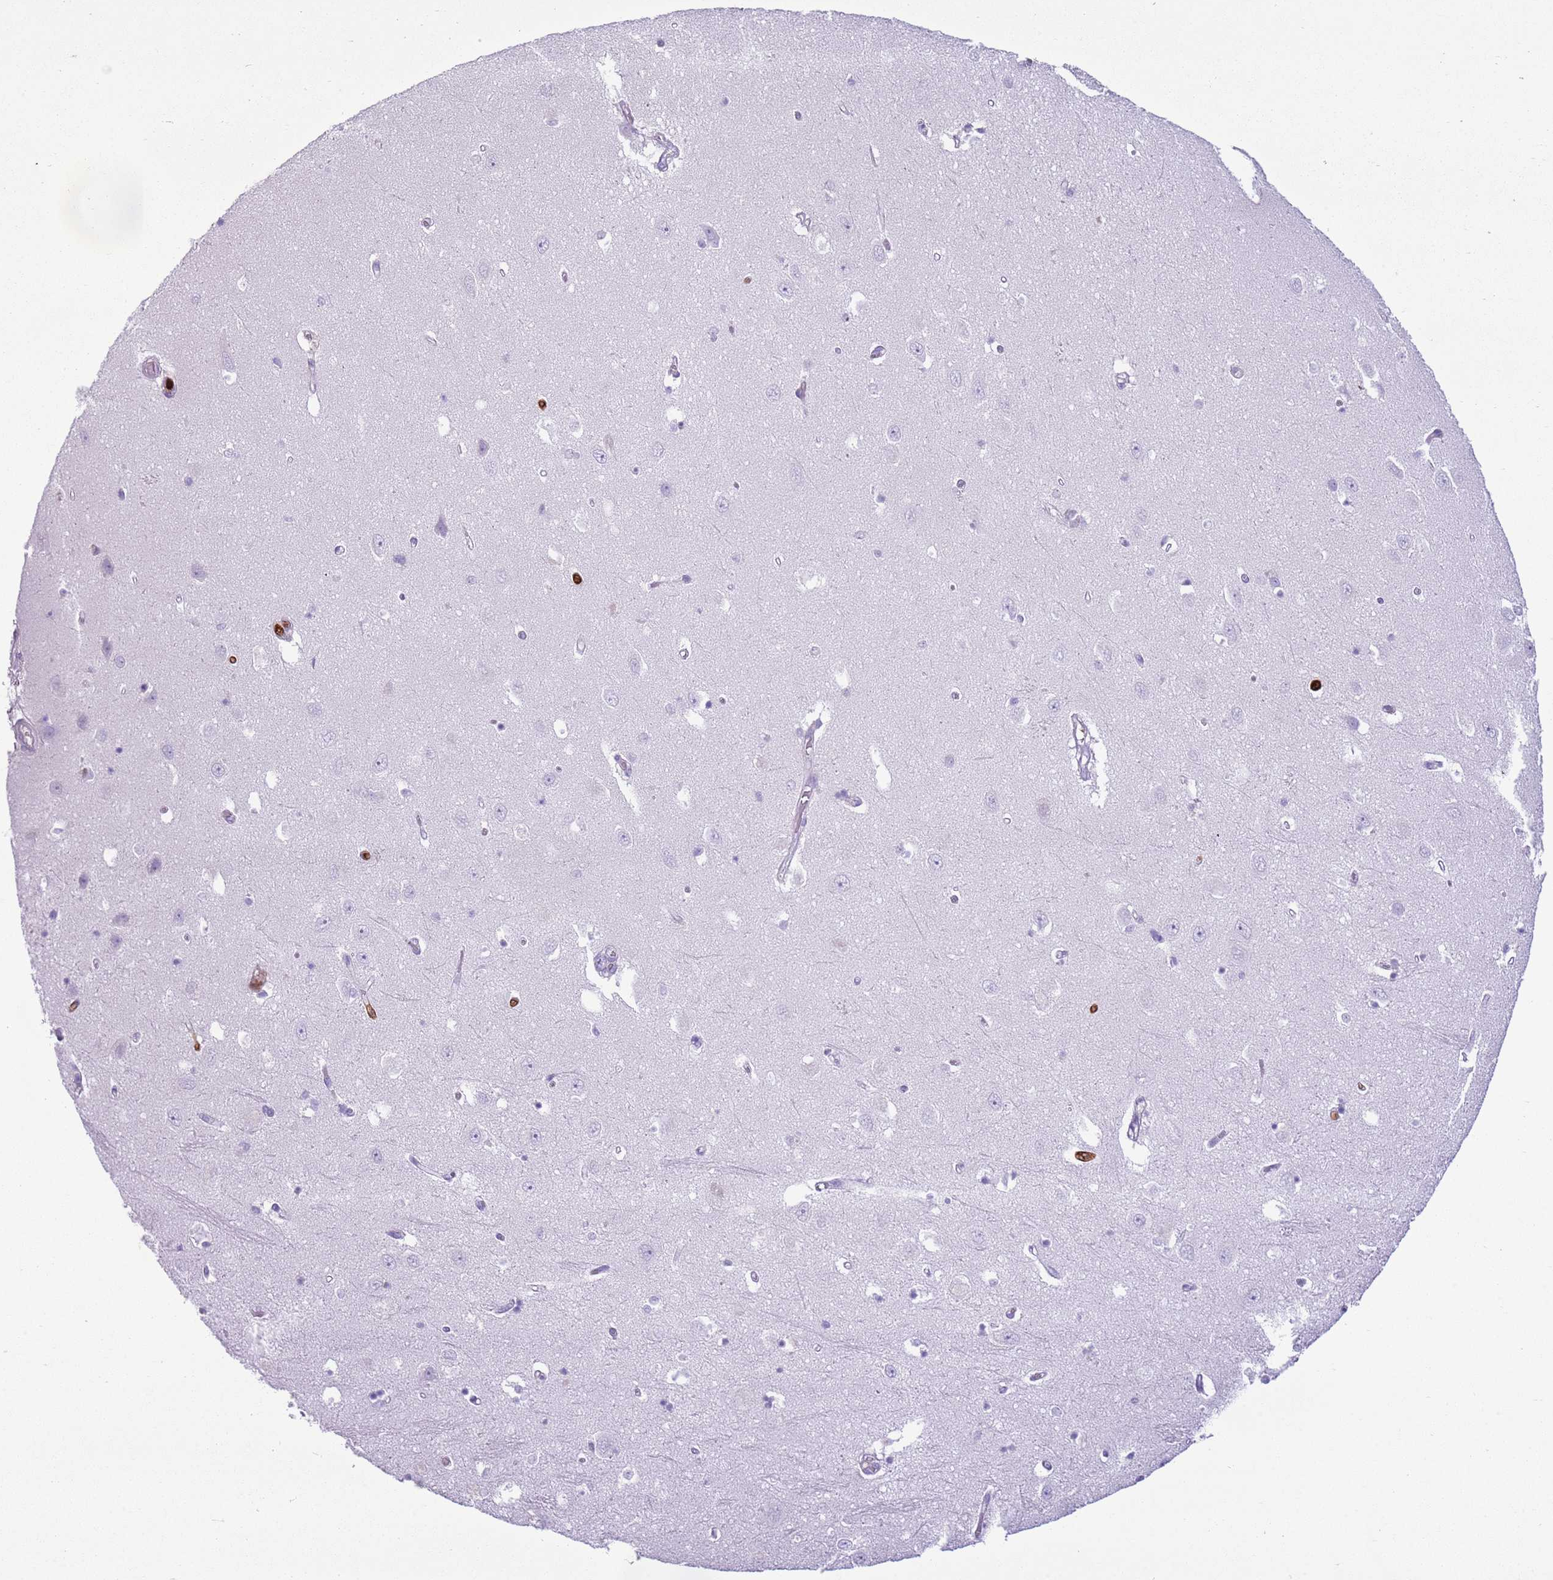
{"staining": {"intensity": "negative", "quantity": "none", "location": "none"}, "tissue": "hippocampus", "cell_type": "Glial cells", "image_type": "normal", "snomed": [{"axis": "morphology", "description": "Normal tissue, NOS"}, {"axis": "topography", "description": "Hippocampus"}], "caption": "Unremarkable hippocampus was stained to show a protein in brown. There is no significant positivity in glial cells. Brightfield microscopy of immunohistochemistry (IHC) stained with DAB (3,3'-diaminobenzidine) (brown) and hematoxylin (blue), captured at high magnification.", "gene": "CD177", "patient": {"sex": "female", "age": 64}}